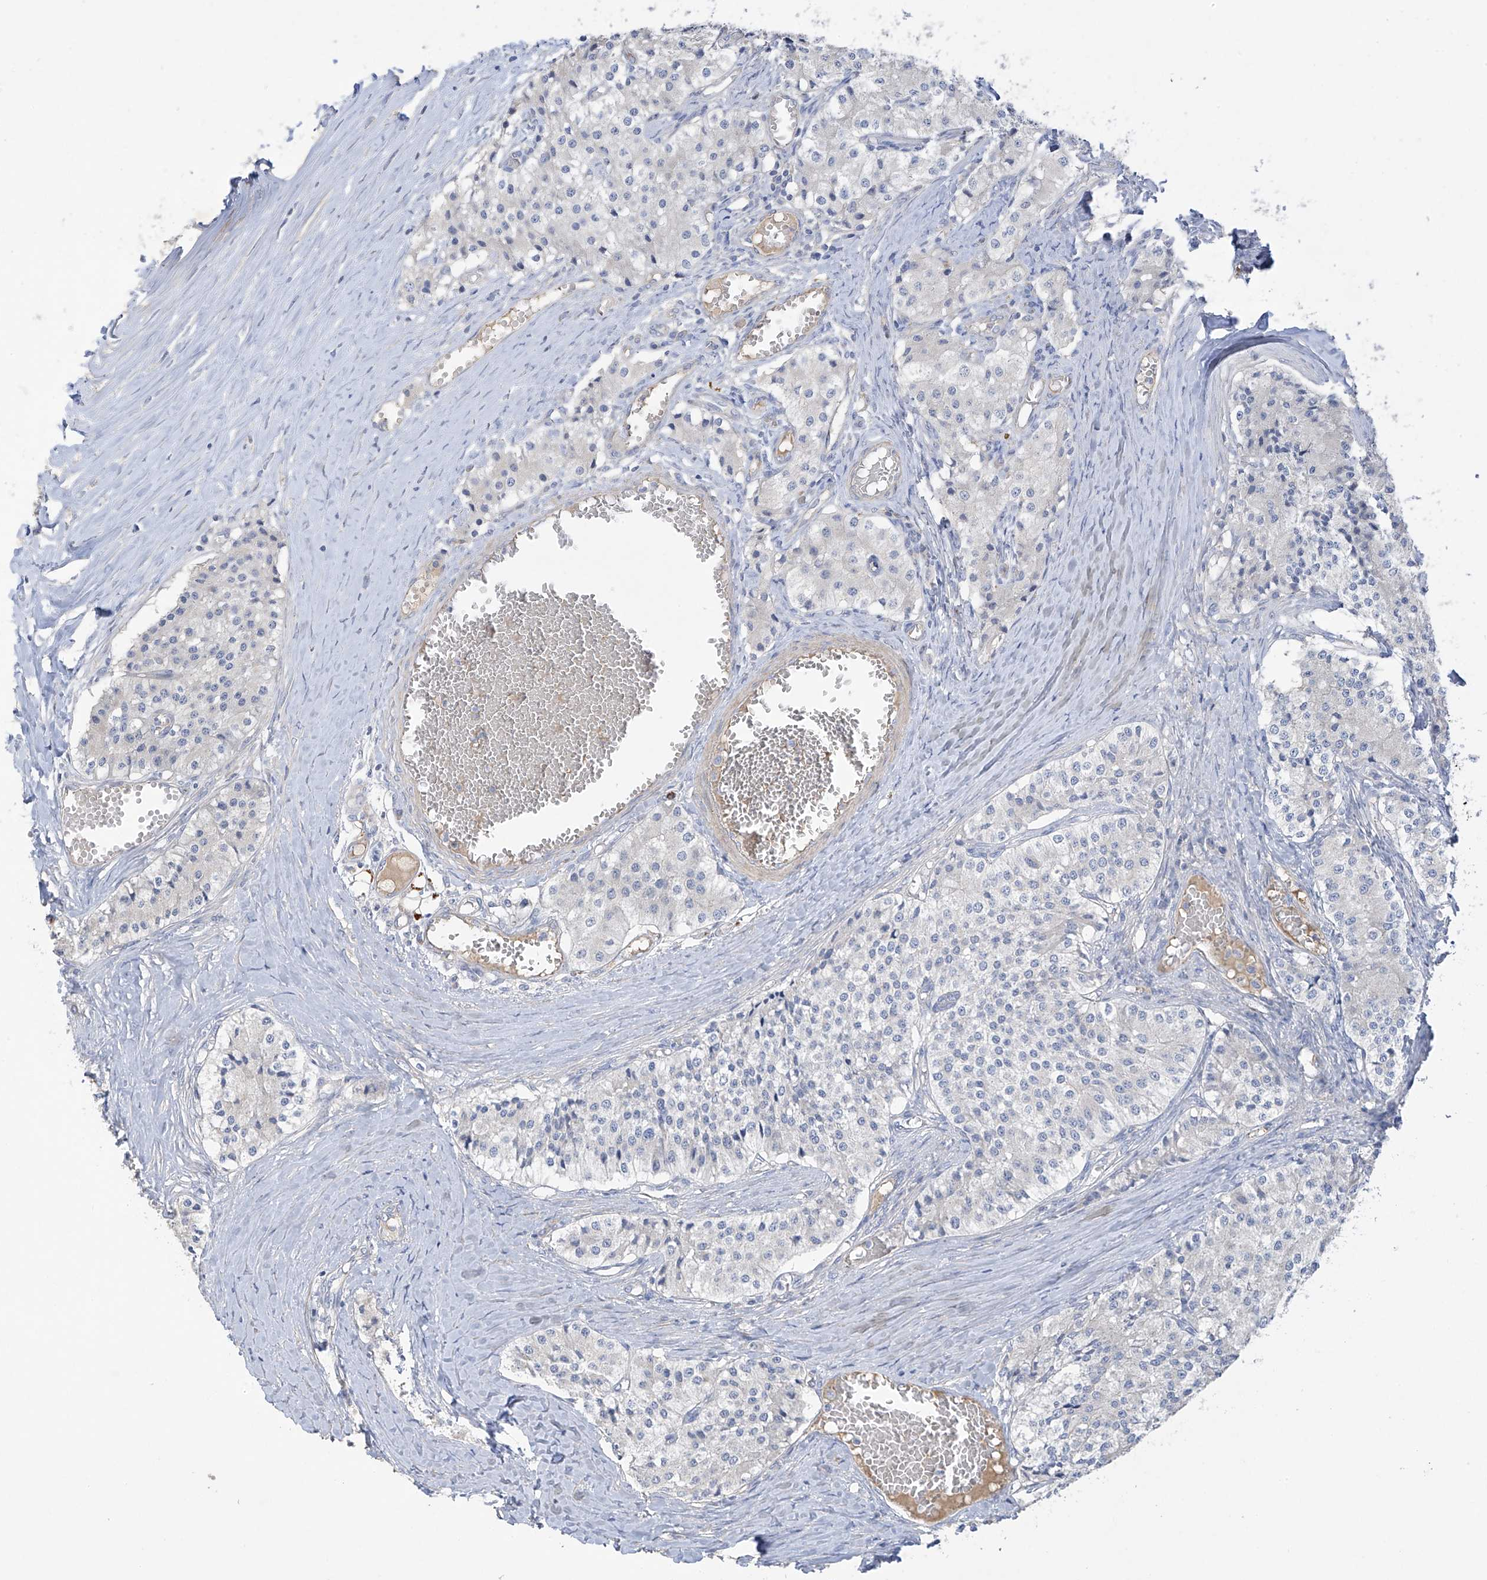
{"staining": {"intensity": "negative", "quantity": "none", "location": "none"}, "tissue": "carcinoid", "cell_type": "Tumor cells", "image_type": "cancer", "snomed": [{"axis": "morphology", "description": "Carcinoid, malignant, NOS"}, {"axis": "topography", "description": "Colon"}], "caption": "An image of carcinoid (malignant) stained for a protein demonstrates no brown staining in tumor cells.", "gene": "PRSS12", "patient": {"sex": "female", "age": 52}}